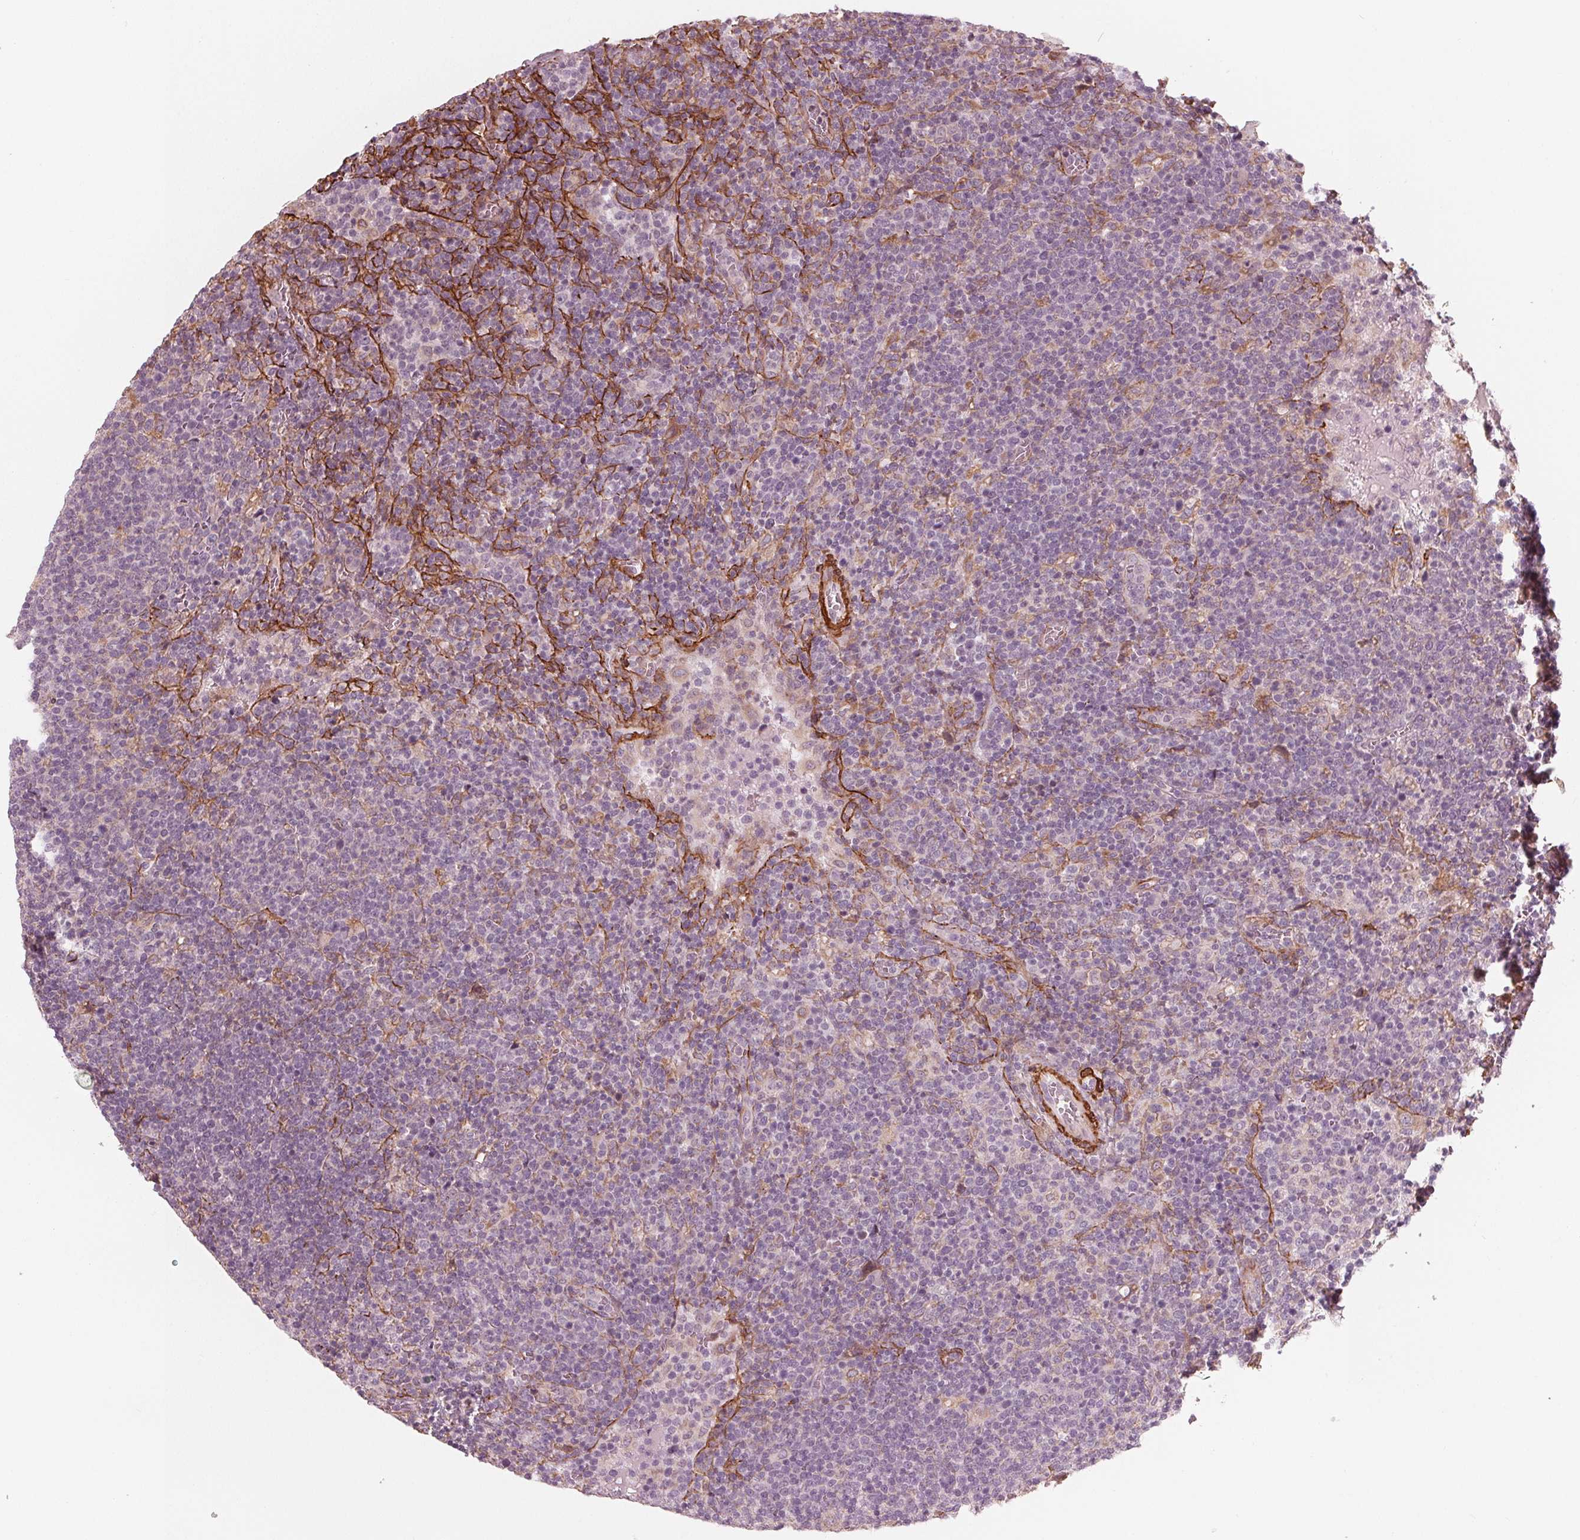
{"staining": {"intensity": "negative", "quantity": "none", "location": "none"}, "tissue": "lymphoma", "cell_type": "Tumor cells", "image_type": "cancer", "snomed": [{"axis": "morphology", "description": "Malignant lymphoma, non-Hodgkin's type, High grade"}, {"axis": "topography", "description": "Lymph node"}], "caption": "Immunohistochemistry image of neoplastic tissue: high-grade malignant lymphoma, non-Hodgkin's type stained with DAB (3,3'-diaminobenzidine) reveals no significant protein positivity in tumor cells.", "gene": "MIER3", "patient": {"sex": "male", "age": 61}}